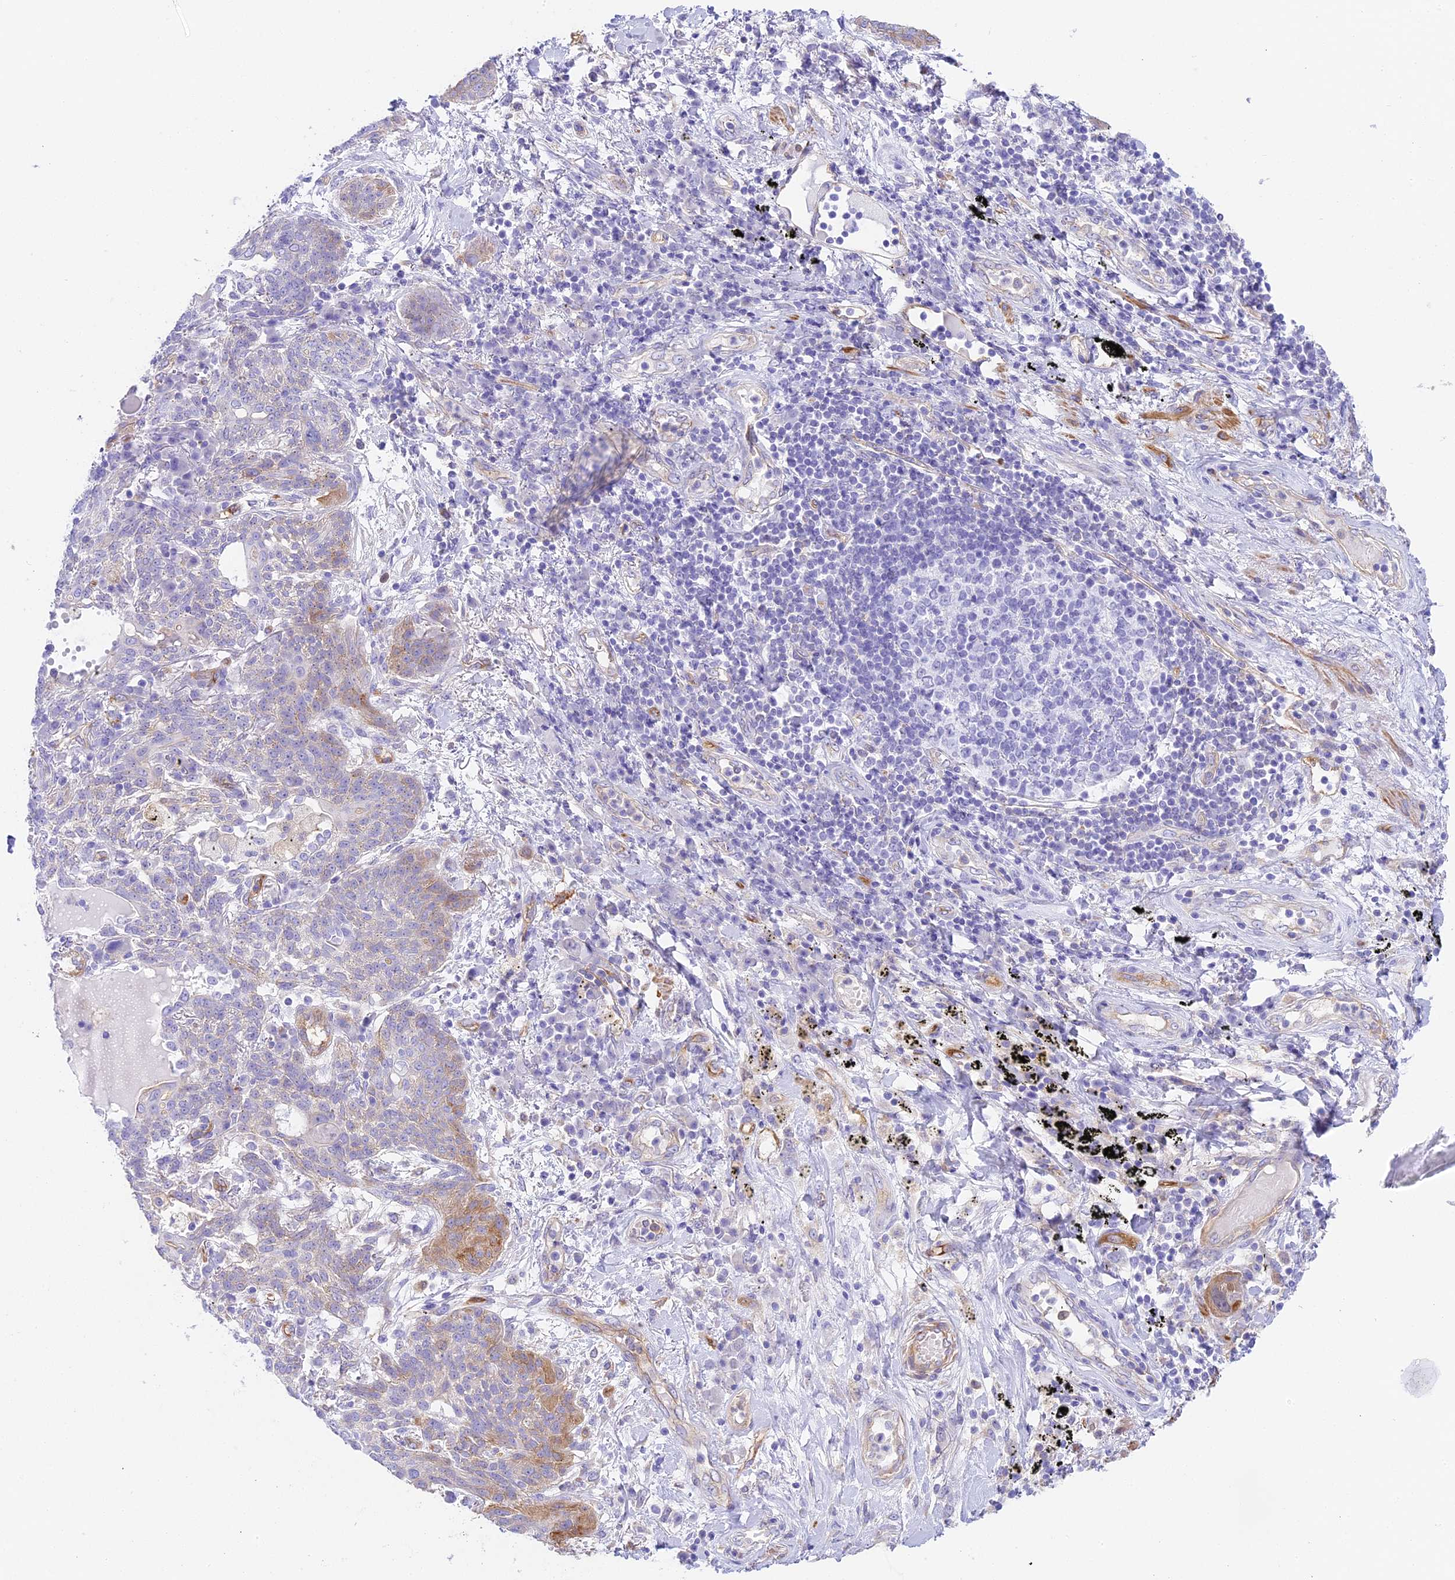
{"staining": {"intensity": "moderate", "quantity": "<25%", "location": "cytoplasmic/membranous"}, "tissue": "lung cancer", "cell_type": "Tumor cells", "image_type": "cancer", "snomed": [{"axis": "morphology", "description": "Squamous cell carcinoma, NOS"}, {"axis": "topography", "description": "Lung"}], "caption": "A high-resolution micrograph shows IHC staining of lung cancer (squamous cell carcinoma), which exhibits moderate cytoplasmic/membranous positivity in approximately <25% of tumor cells. Using DAB (3,3'-diaminobenzidine) (brown) and hematoxylin (blue) stains, captured at high magnification using brightfield microscopy.", "gene": "HOMER3", "patient": {"sex": "female", "age": 70}}